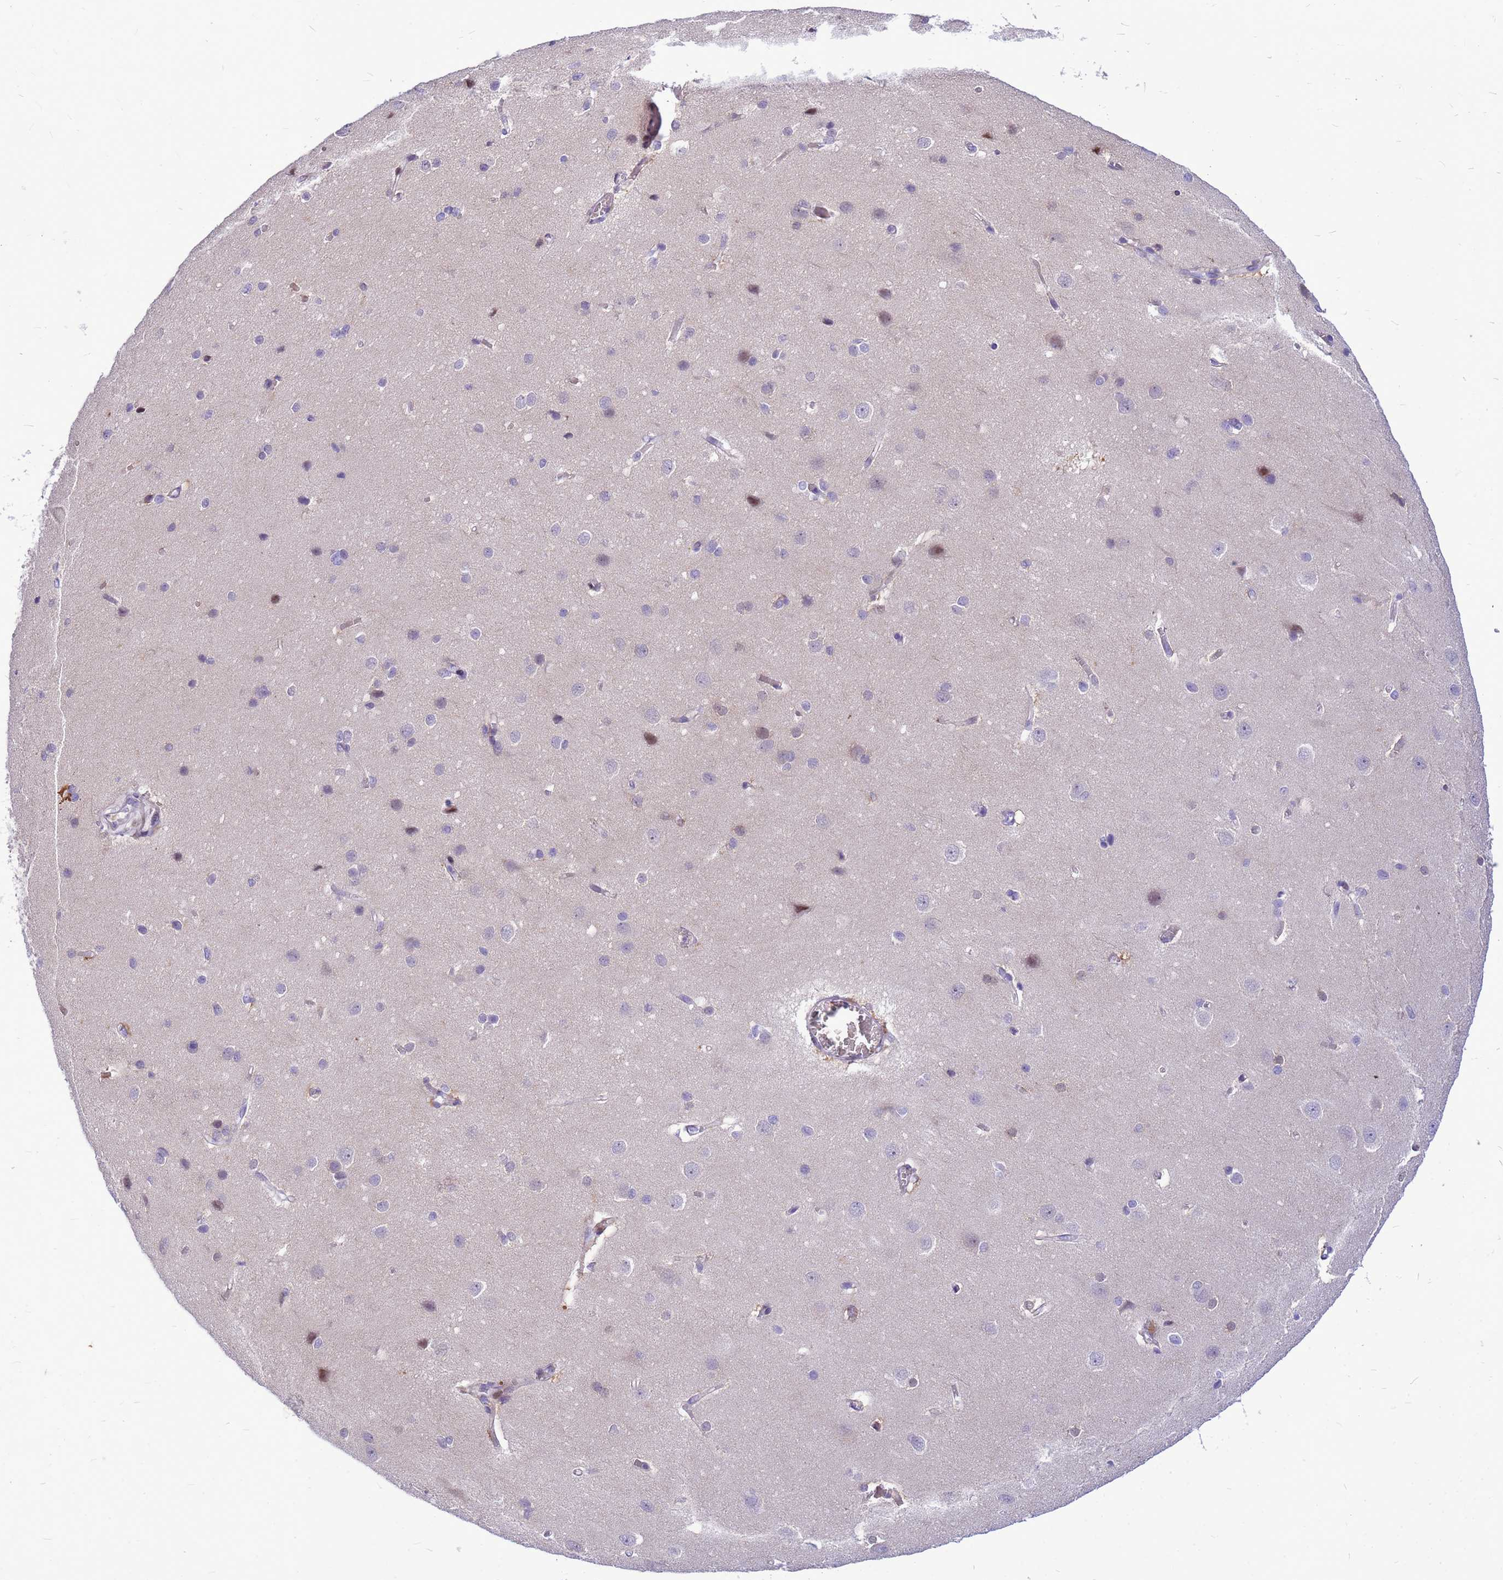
{"staining": {"intensity": "negative", "quantity": "none", "location": "none"}, "tissue": "cerebral cortex", "cell_type": "Endothelial cells", "image_type": "normal", "snomed": [{"axis": "morphology", "description": "Normal tissue, NOS"}, {"axis": "topography", "description": "Cerebral cortex"}], "caption": "Immunohistochemistry (IHC) micrograph of unremarkable cerebral cortex: cerebral cortex stained with DAB (3,3'-diaminobenzidine) reveals no significant protein positivity in endothelial cells.", "gene": "ADAMTS7", "patient": {"sex": "male", "age": 37}}